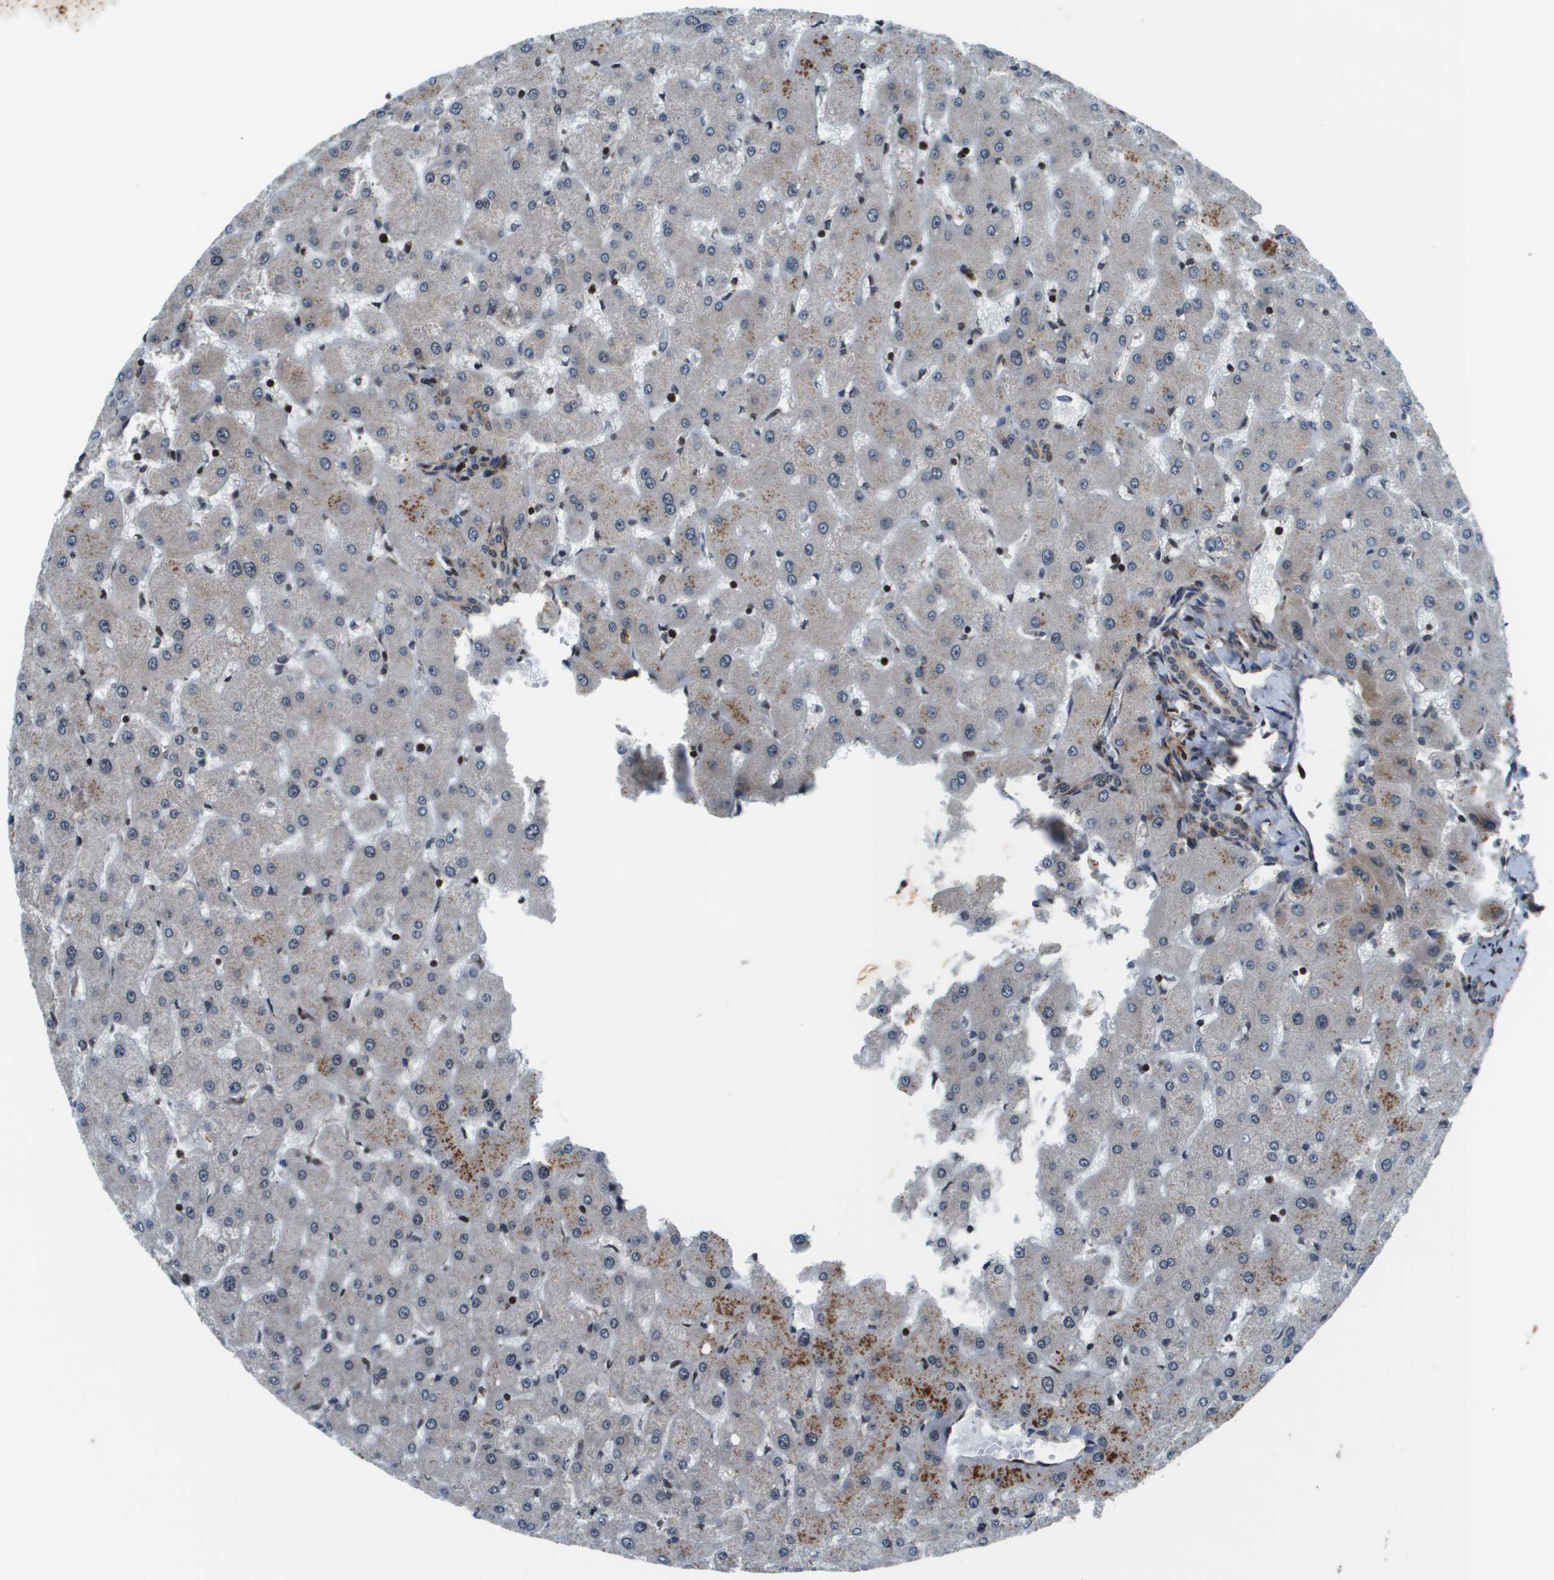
{"staining": {"intensity": "weak", "quantity": "25%-75%", "location": "cytoplasmic/membranous"}, "tissue": "liver", "cell_type": "Cholangiocytes", "image_type": "normal", "snomed": [{"axis": "morphology", "description": "Normal tissue, NOS"}, {"axis": "topography", "description": "Liver"}], "caption": "The photomicrograph shows immunohistochemical staining of benign liver. There is weak cytoplasmic/membranous expression is seen in approximately 25%-75% of cholangiocytes.", "gene": "ESYT1", "patient": {"sex": "female", "age": 63}}